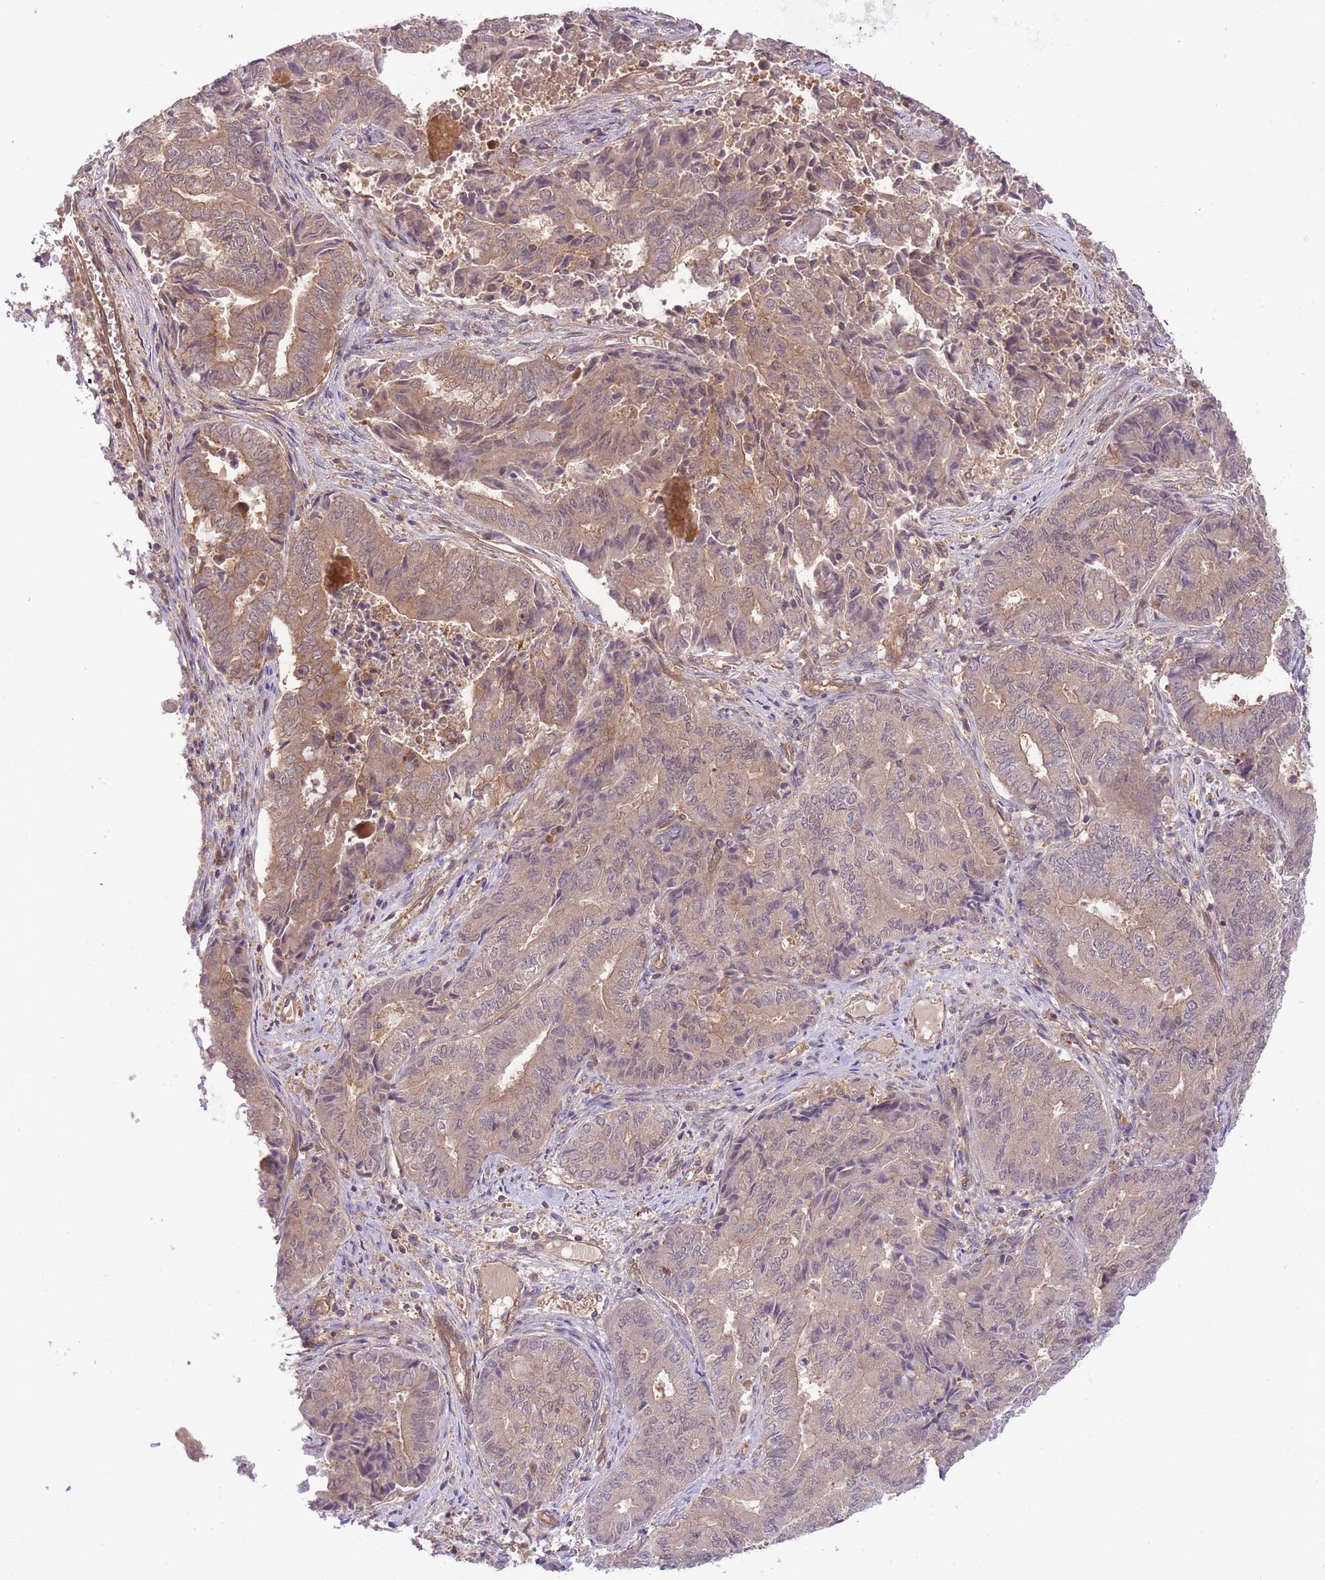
{"staining": {"intensity": "moderate", "quantity": "25%-75%", "location": "cytoplasmic/membranous"}, "tissue": "endometrial cancer", "cell_type": "Tumor cells", "image_type": "cancer", "snomed": [{"axis": "morphology", "description": "Adenocarcinoma, NOS"}, {"axis": "topography", "description": "Endometrium"}], "caption": "Moderate cytoplasmic/membranous expression is identified in approximately 25%-75% of tumor cells in endometrial cancer.", "gene": "PREP", "patient": {"sex": "female", "age": 80}}